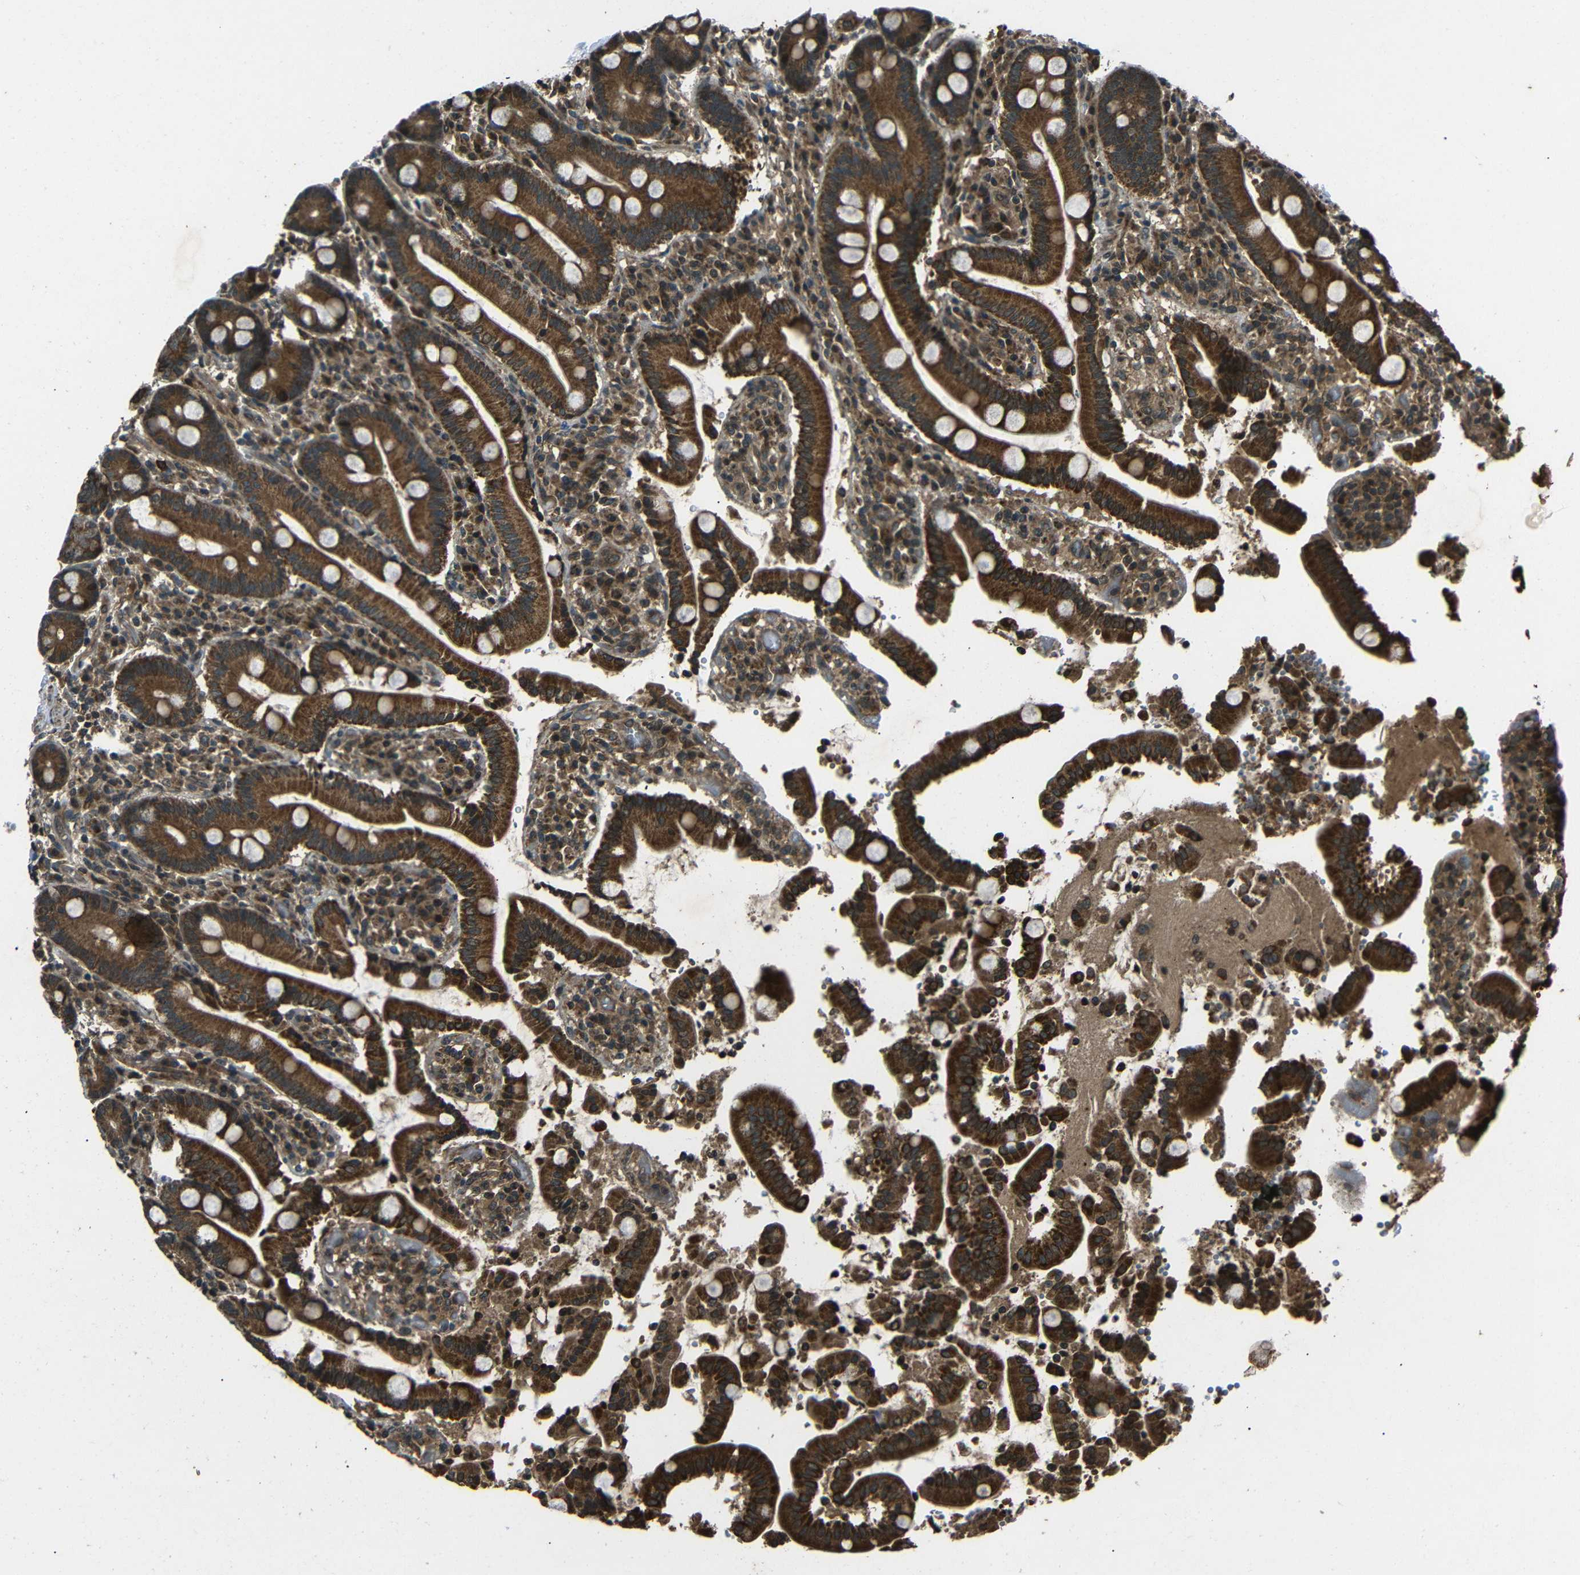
{"staining": {"intensity": "strong", "quantity": ">75%", "location": "cytoplasmic/membranous"}, "tissue": "duodenum", "cell_type": "Glandular cells", "image_type": "normal", "snomed": [{"axis": "morphology", "description": "Normal tissue, NOS"}, {"axis": "topography", "description": "Small intestine, NOS"}], "caption": "Unremarkable duodenum exhibits strong cytoplasmic/membranous positivity in about >75% of glandular cells, visualized by immunohistochemistry.", "gene": "PLK2", "patient": {"sex": "female", "age": 71}}